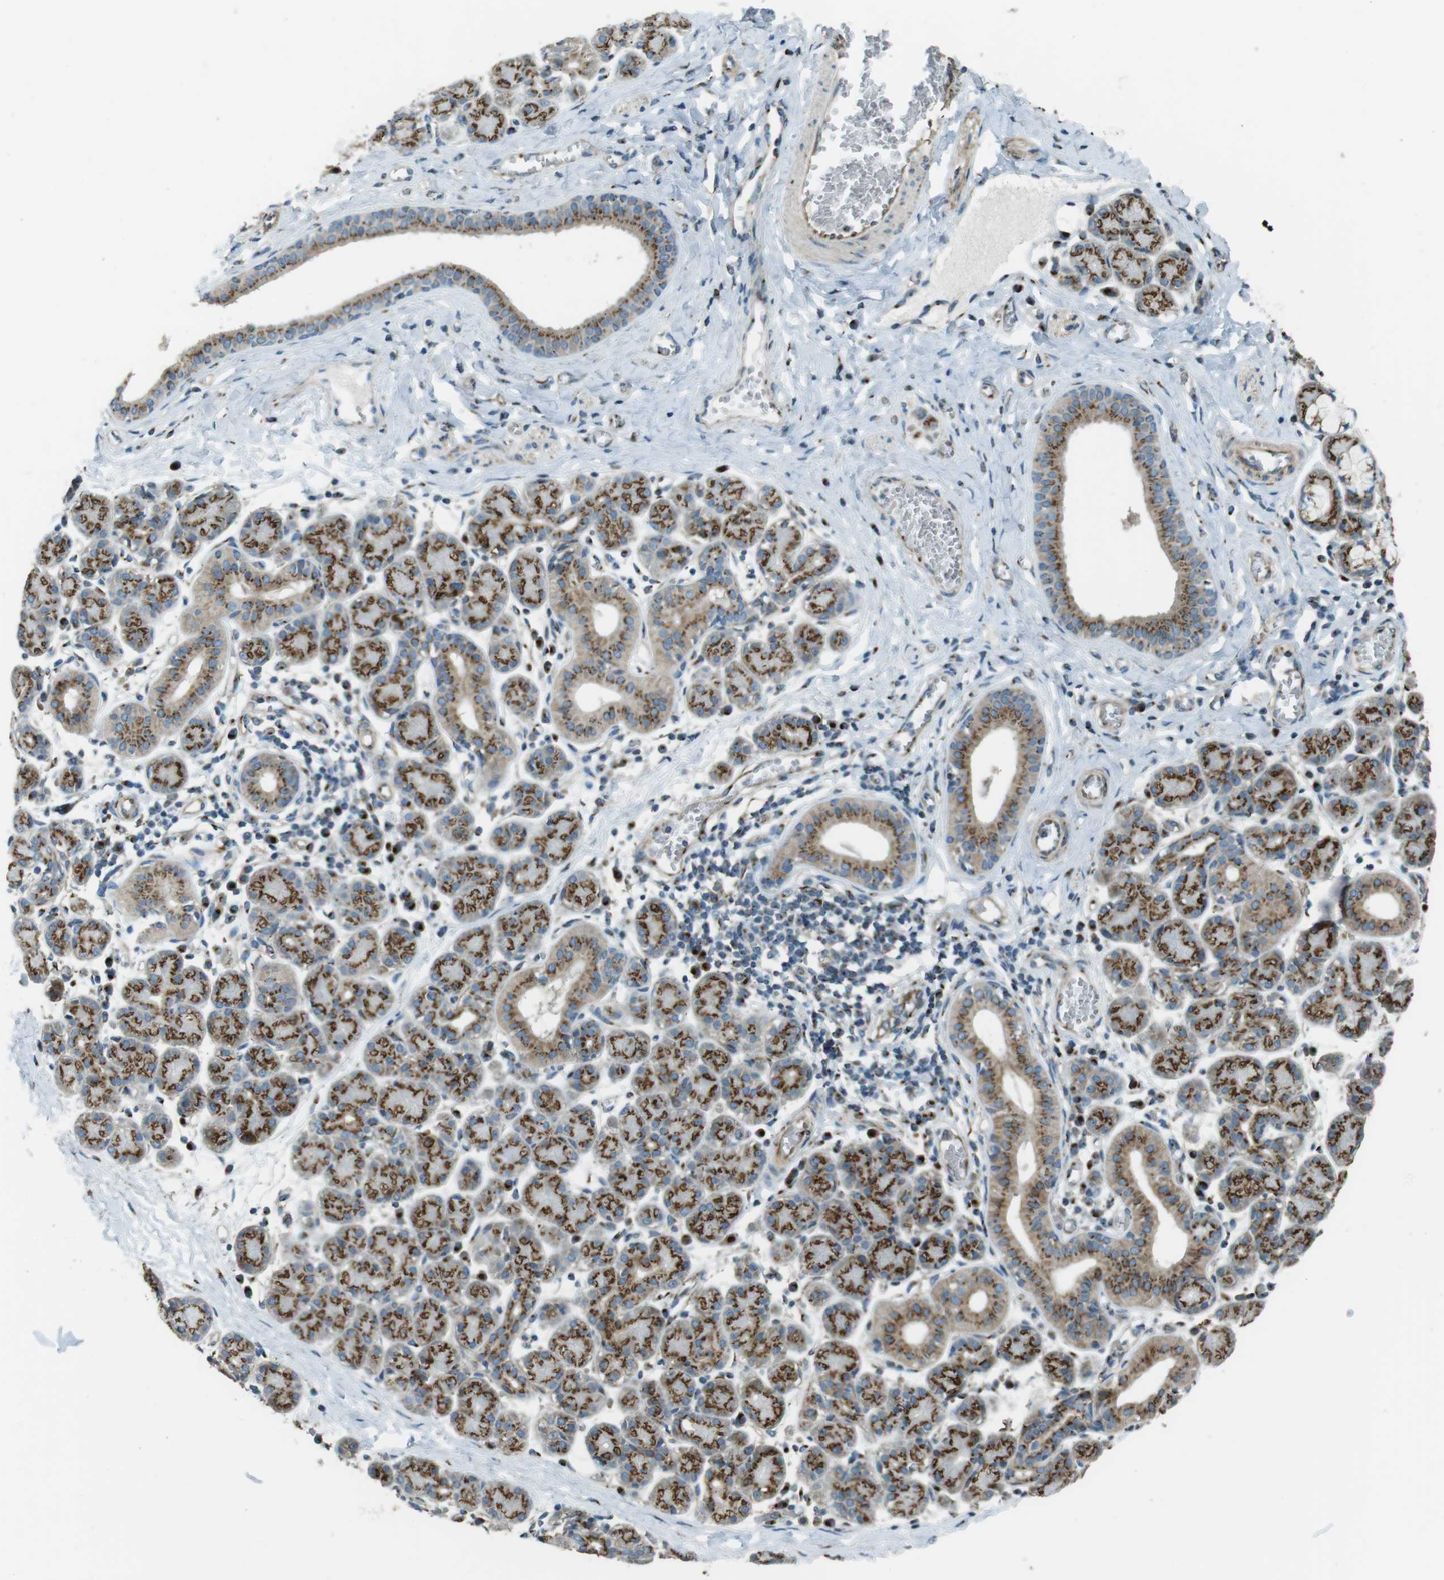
{"staining": {"intensity": "moderate", "quantity": ">75%", "location": "cytoplasmic/membranous"}, "tissue": "salivary gland", "cell_type": "Glandular cells", "image_type": "normal", "snomed": [{"axis": "morphology", "description": "Normal tissue, NOS"}, {"axis": "morphology", "description": "Inflammation, NOS"}, {"axis": "topography", "description": "Lymph node"}, {"axis": "topography", "description": "Salivary gland"}], "caption": "High-magnification brightfield microscopy of unremarkable salivary gland stained with DAB (3,3'-diaminobenzidine) (brown) and counterstained with hematoxylin (blue). glandular cells exhibit moderate cytoplasmic/membranous expression is identified in about>75% of cells. (DAB (3,3'-diaminobenzidine) = brown stain, brightfield microscopy at high magnification).", "gene": "TMEM115", "patient": {"sex": "male", "age": 3}}